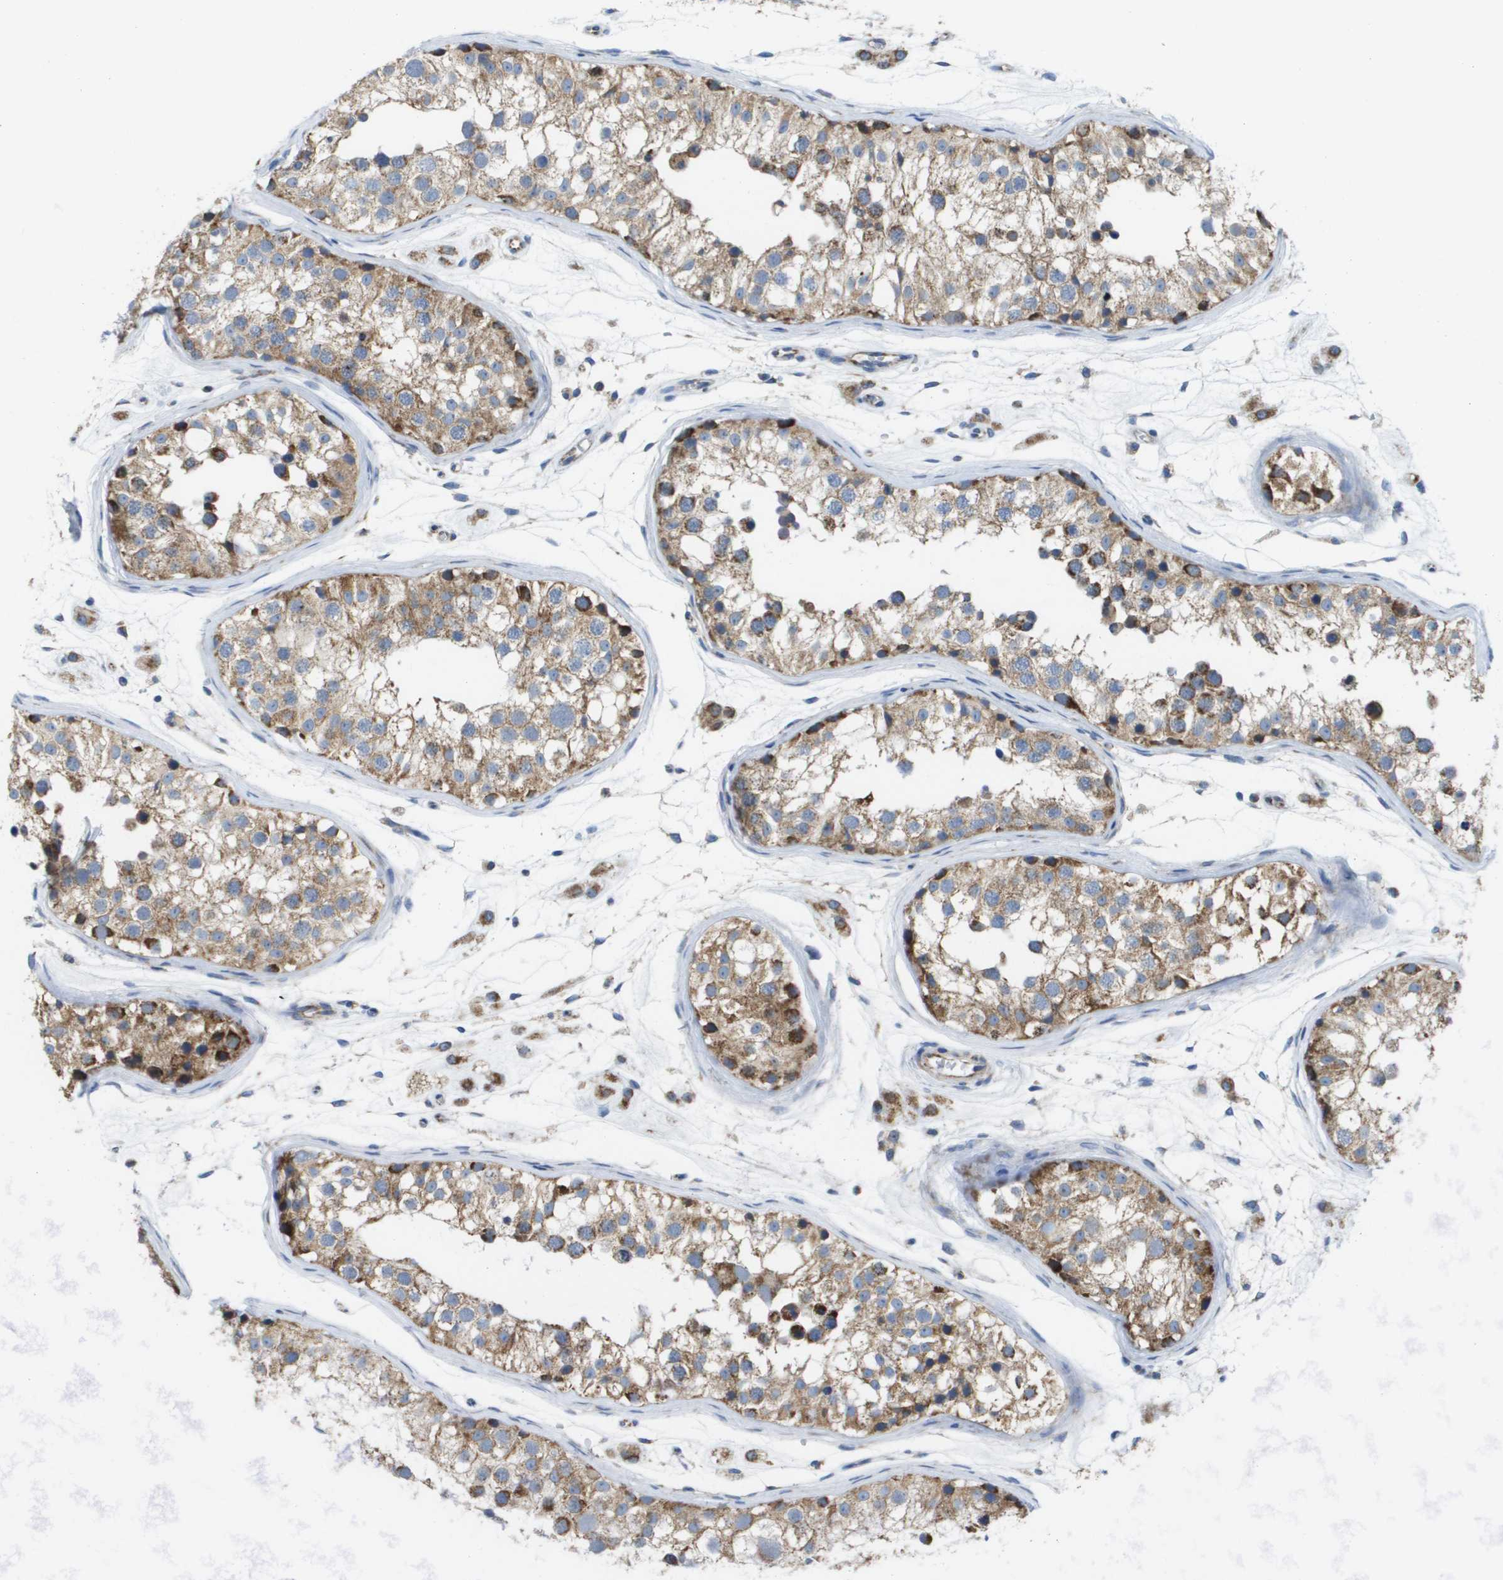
{"staining": {"intensity": "moderate", "quantity": ">75%", "location": "cytoplasmic/membranous"}, "tissue": "testis", "cell_type": "Cells in seminiferous ducts", "image_type": "normal", "snomed": [{"axis": "morphology", "description": "Normal tissue, NOS"}, {"axis": "morphology", "description": "Adenocarcinoma, metastatic, NOS"}, {"axis": "topography", "description": "Testis"}], "caption": "Cells in seminiferous ducts reveal medium levels of moderate cytoplasmic/membranous positivity in about >75% of cells in unremarkable human testis.", "gene": "FIS1", "patient": {"sex": "male", "age": 26}}